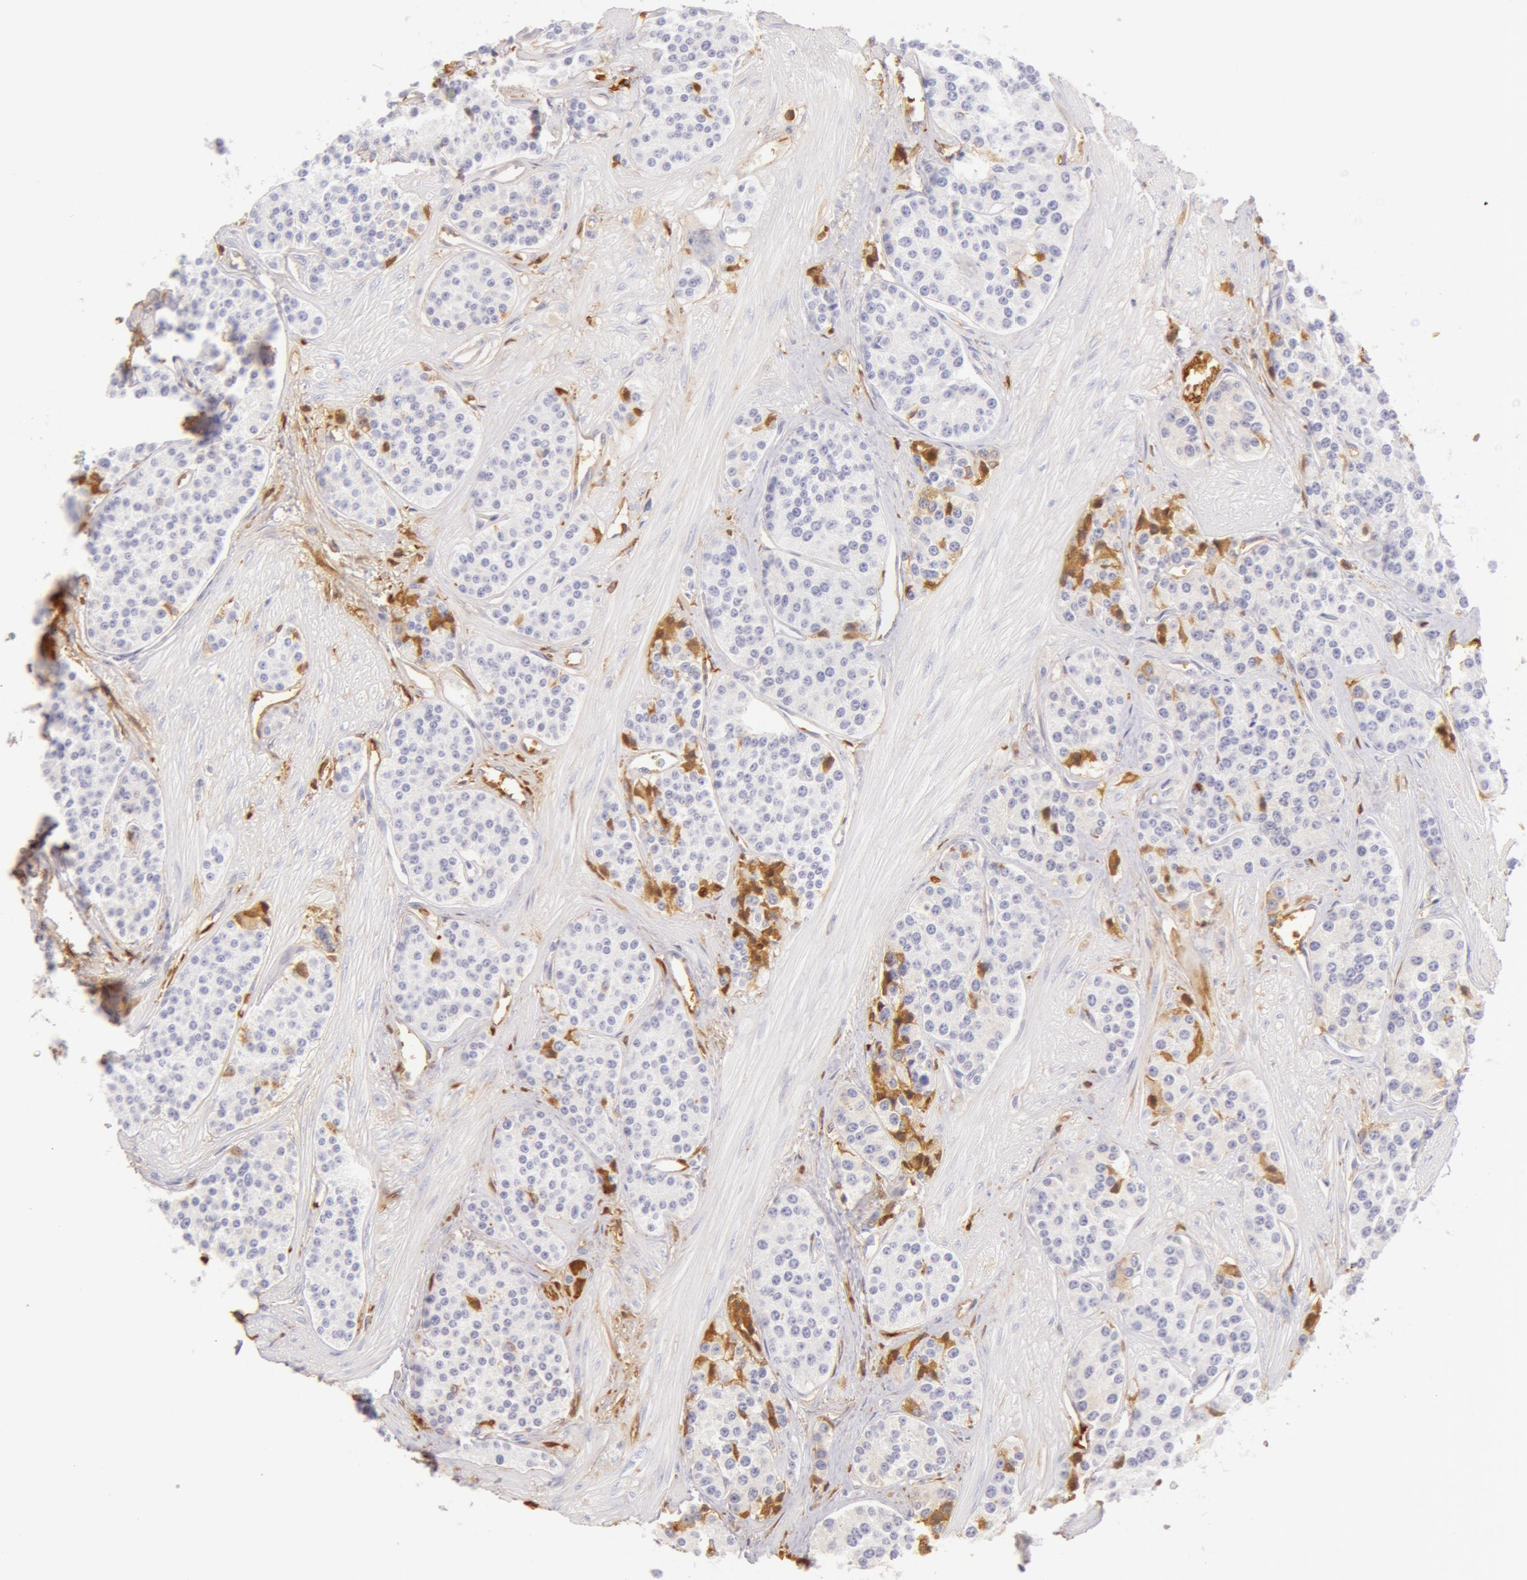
{"staining": {"intensity": "weak", "quantity": "25%-75%", "location": "cytoplasmic/membranous"}, "tissue": "carcinoid", "cell_type": "Tumor cells", "image_type": "cancer", "snomed": [{"axis": "morphology", "description": "Carcinoid, malignant, NOS"}, {"axis": "topography", "description": "Stomach"}], "caption": "Malignant carcinoid stained for a protein reveals weak cytoplasmic/membranous positivity in tumor cells.", "gene": "AHSG", "patient": {"sex": "female", "age": 76}}